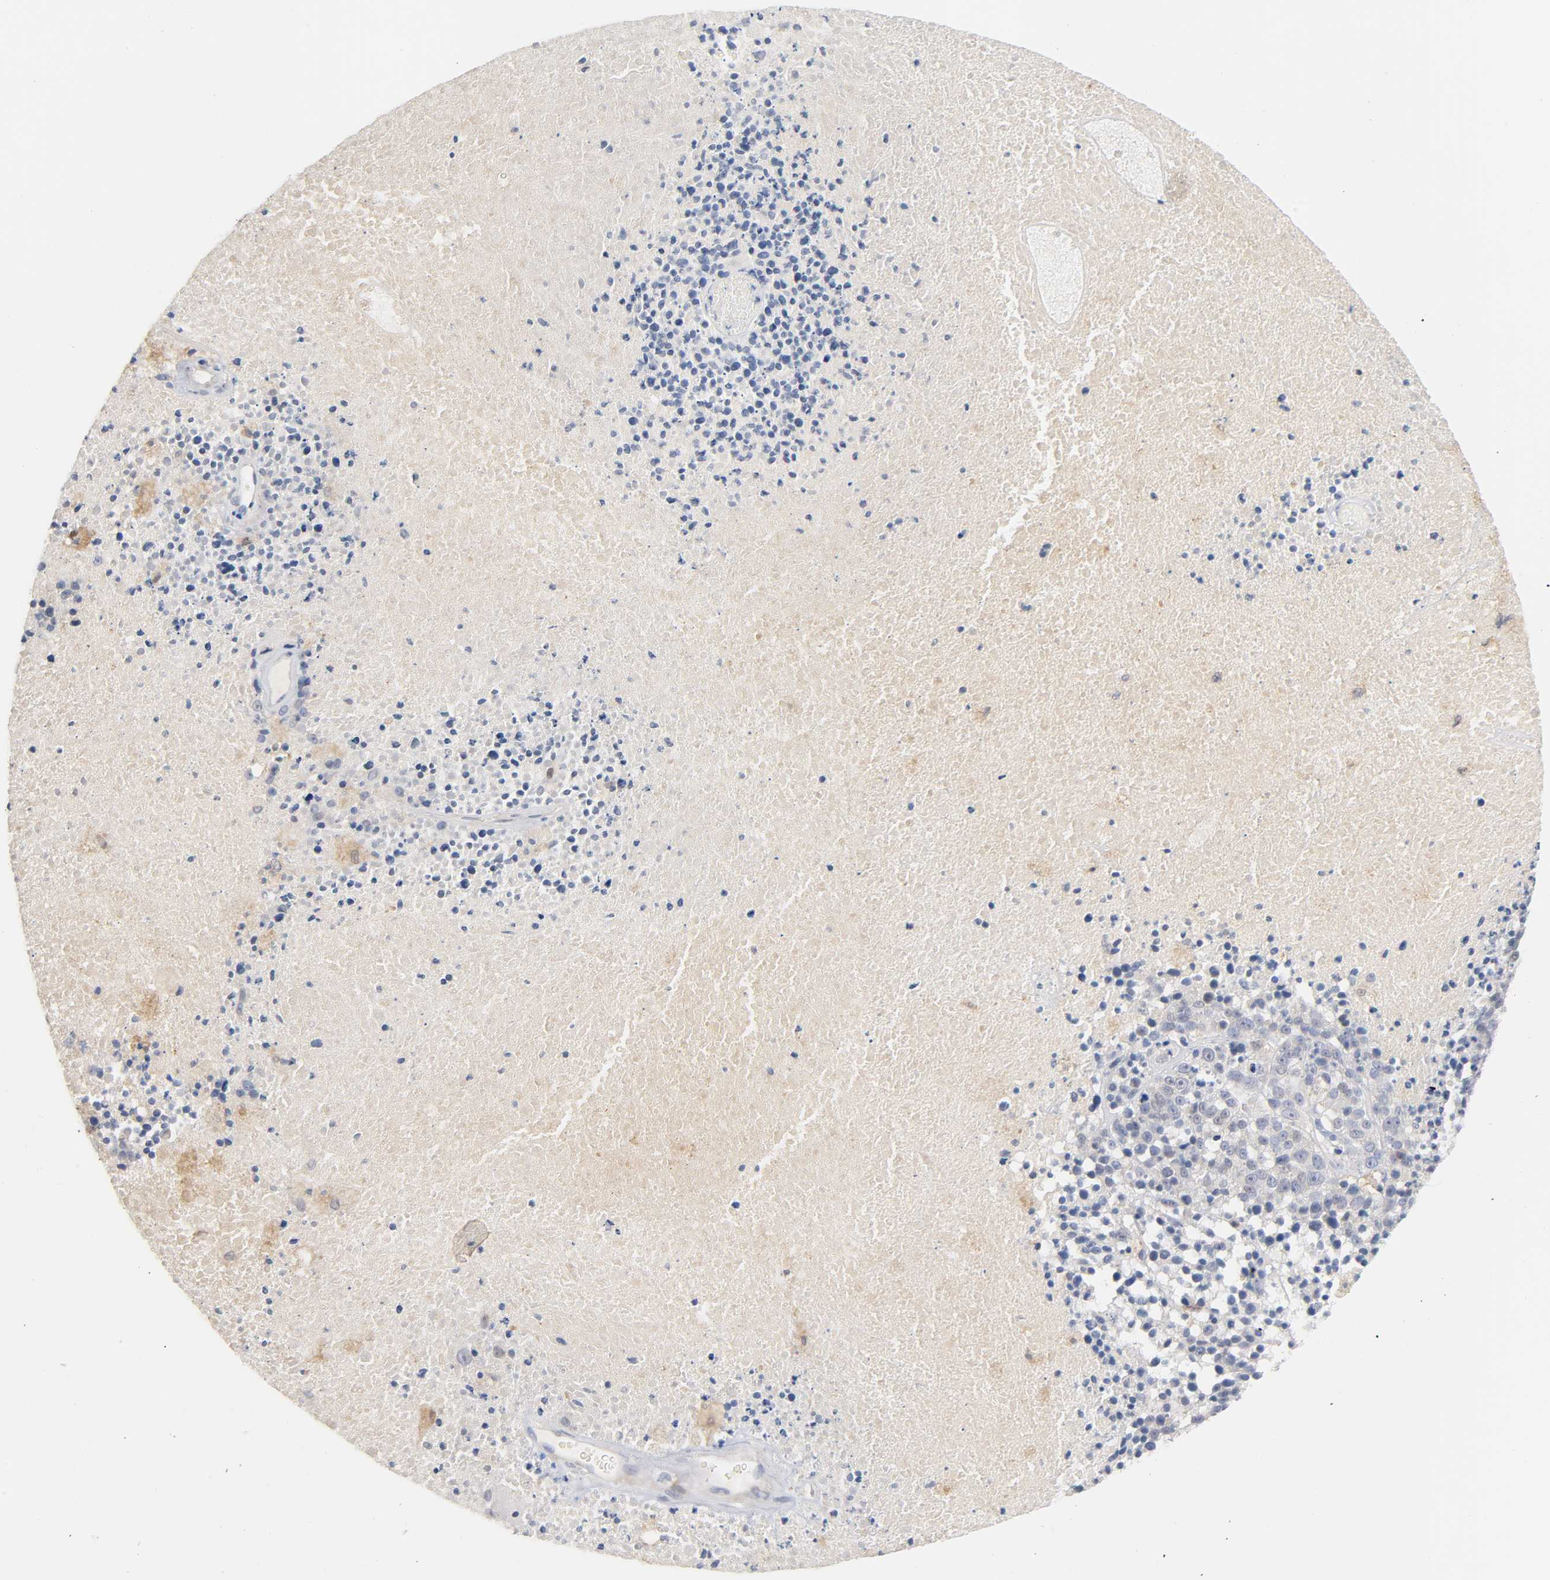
{"staining": {"intensity": "negative", "quantity": "none", "location": "none"}, "tissue": "melanoma", "cell_type": "Tumor cells", "image_type": "cancer", "snomed": [{"axis": "morphology", "description": "Malignant melanoma, Metastatic site"}, {"axis": "topography", "description": "Cerebral cortex"}], "caption": "Melanoma stained for a protein using IHC exhibits no staining tumor cells.", "gene": "IL18", "patient": {"sex": "female", "age": 52}}